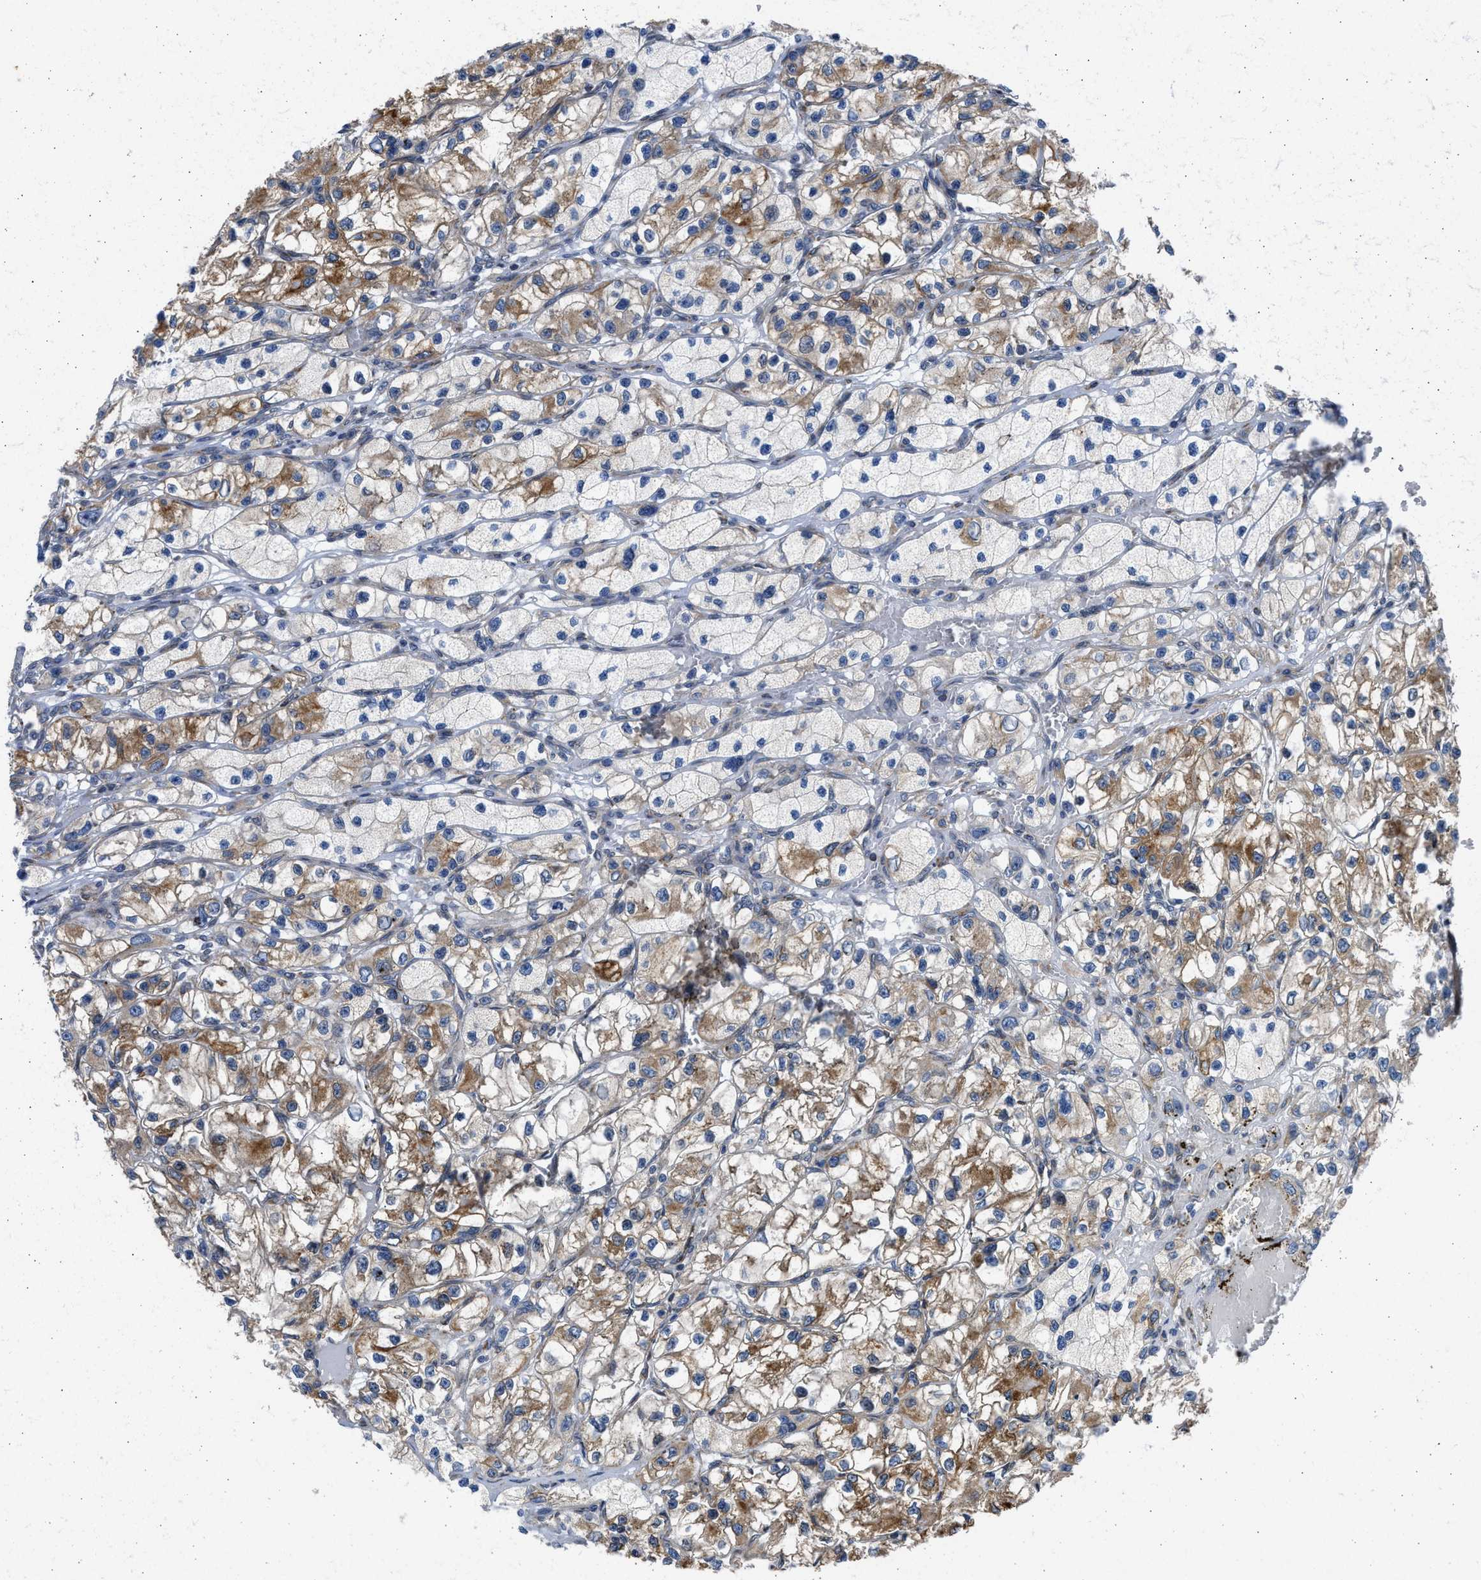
{"staining": {"intensity": "moderate", "quantity": "25%-75%", "location": "cytoplasmic/membranous"}, "tissue": "renal cancer", "cell_type": "Tumor cells", "image_type": "cancer", "snomed": [{"axis": "morphology", "description": "Adenocarcinoma, NOS"}, {"axis": "topography", "description": "Kidney"}], "caption": "Protein expression analysis of human renal adenocarcinoma reveals moderate cytoplasmic/membranous positivity in about 25%-75% of tumor cells.", "gene": "PLD2", "patient": {"sex": "female", "age": 57}}